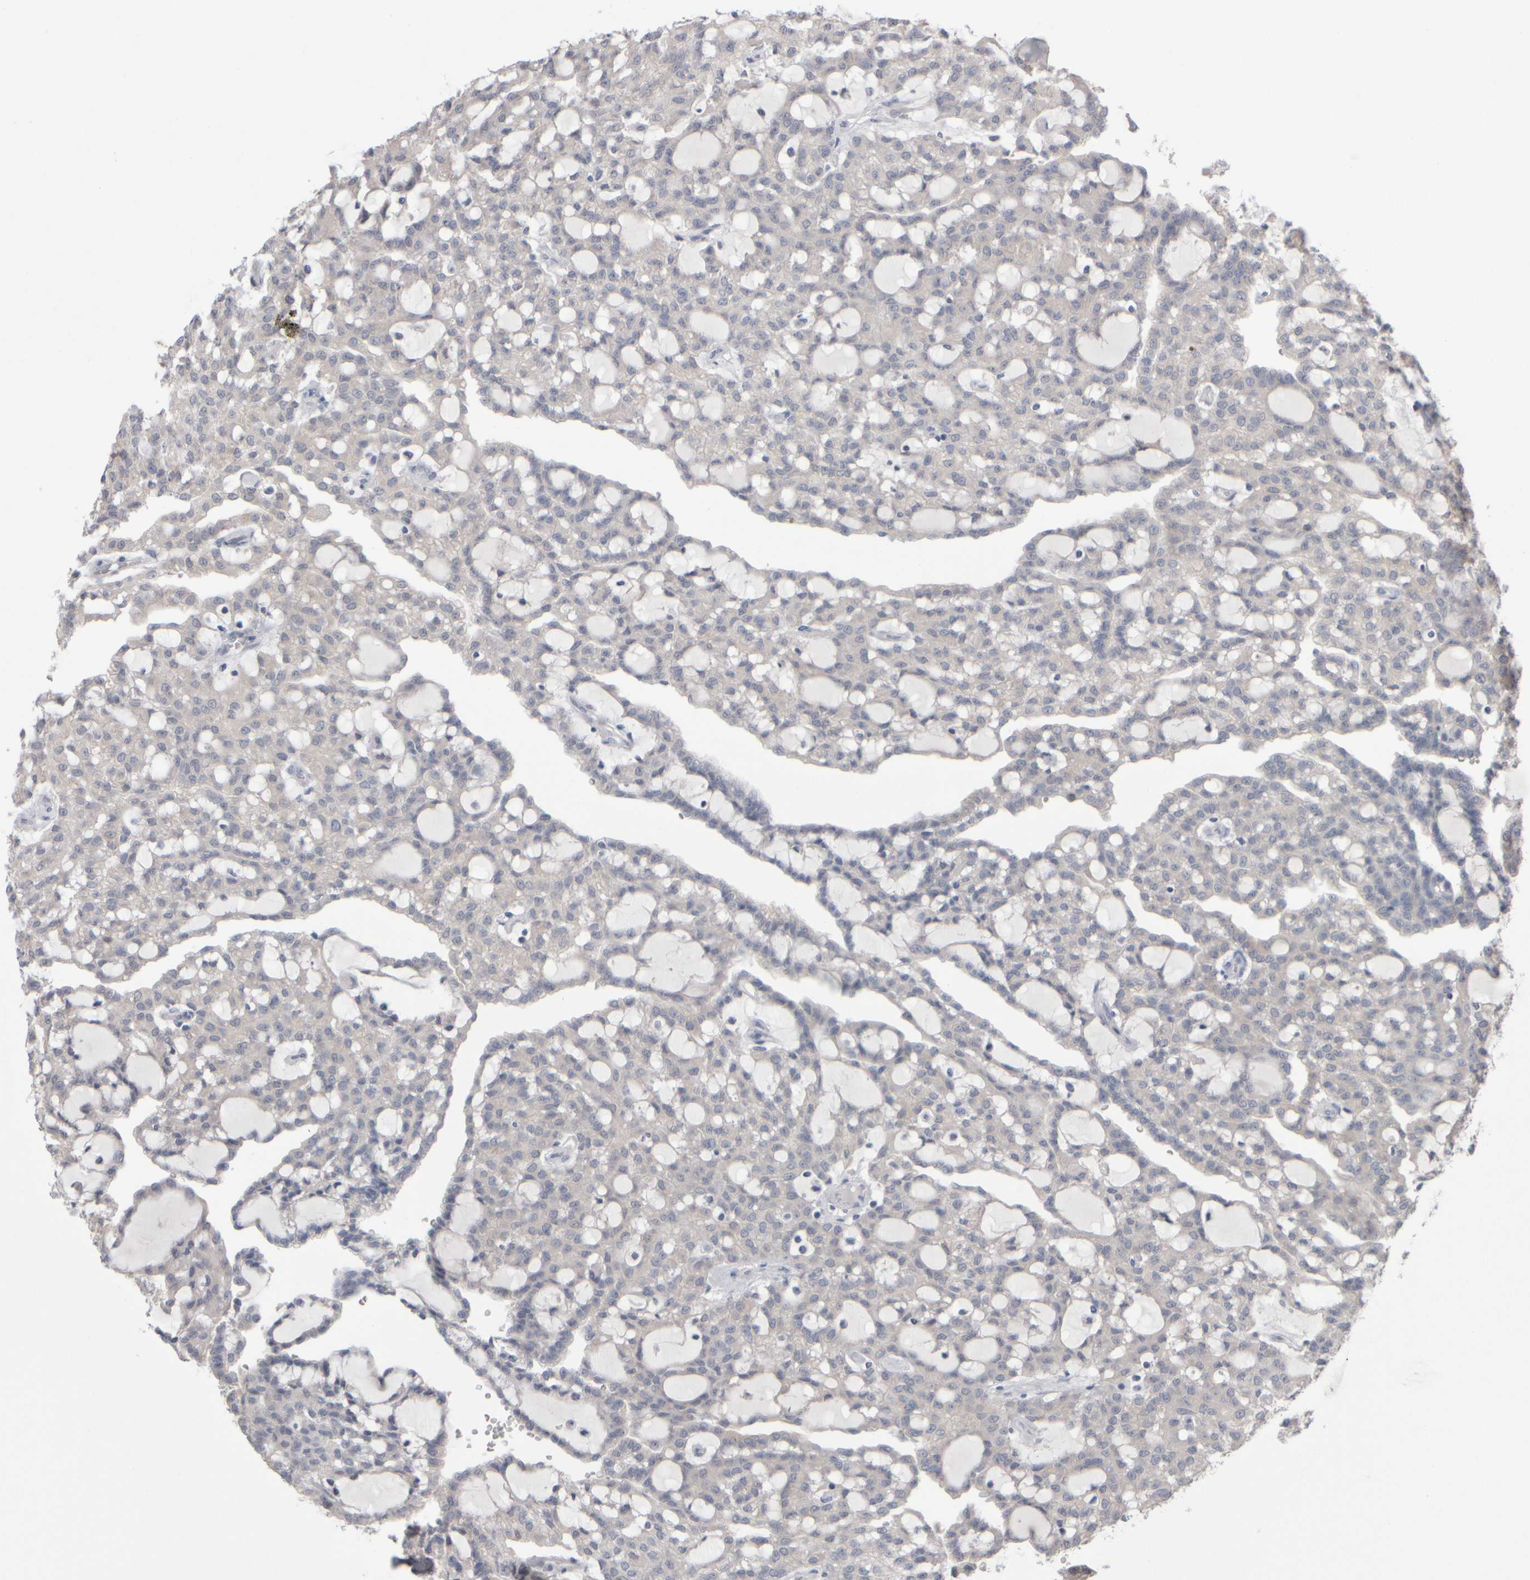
{"staining": {"intensity": "negative", "quantity": "none", "location": "none"}, "tissue": "renal cancer", "cell_type": "Tumor cells", "image_type": "cancer", "snomed": [{"axis": "morphology", "description": "Adenocarcinoma, NOS"}, {"axis": "topography", "description": "Kidney"}], "caption": "Renal cancer was stained to show a protein in brown. There is no significant positivity in tumor cells. (DAB (3,3'-diaminobenzidine) IHC visualized using brightfield microscopy, high magnification).", "gene": "EPHX2", "patient": {"sex": "male", "age": 63}}